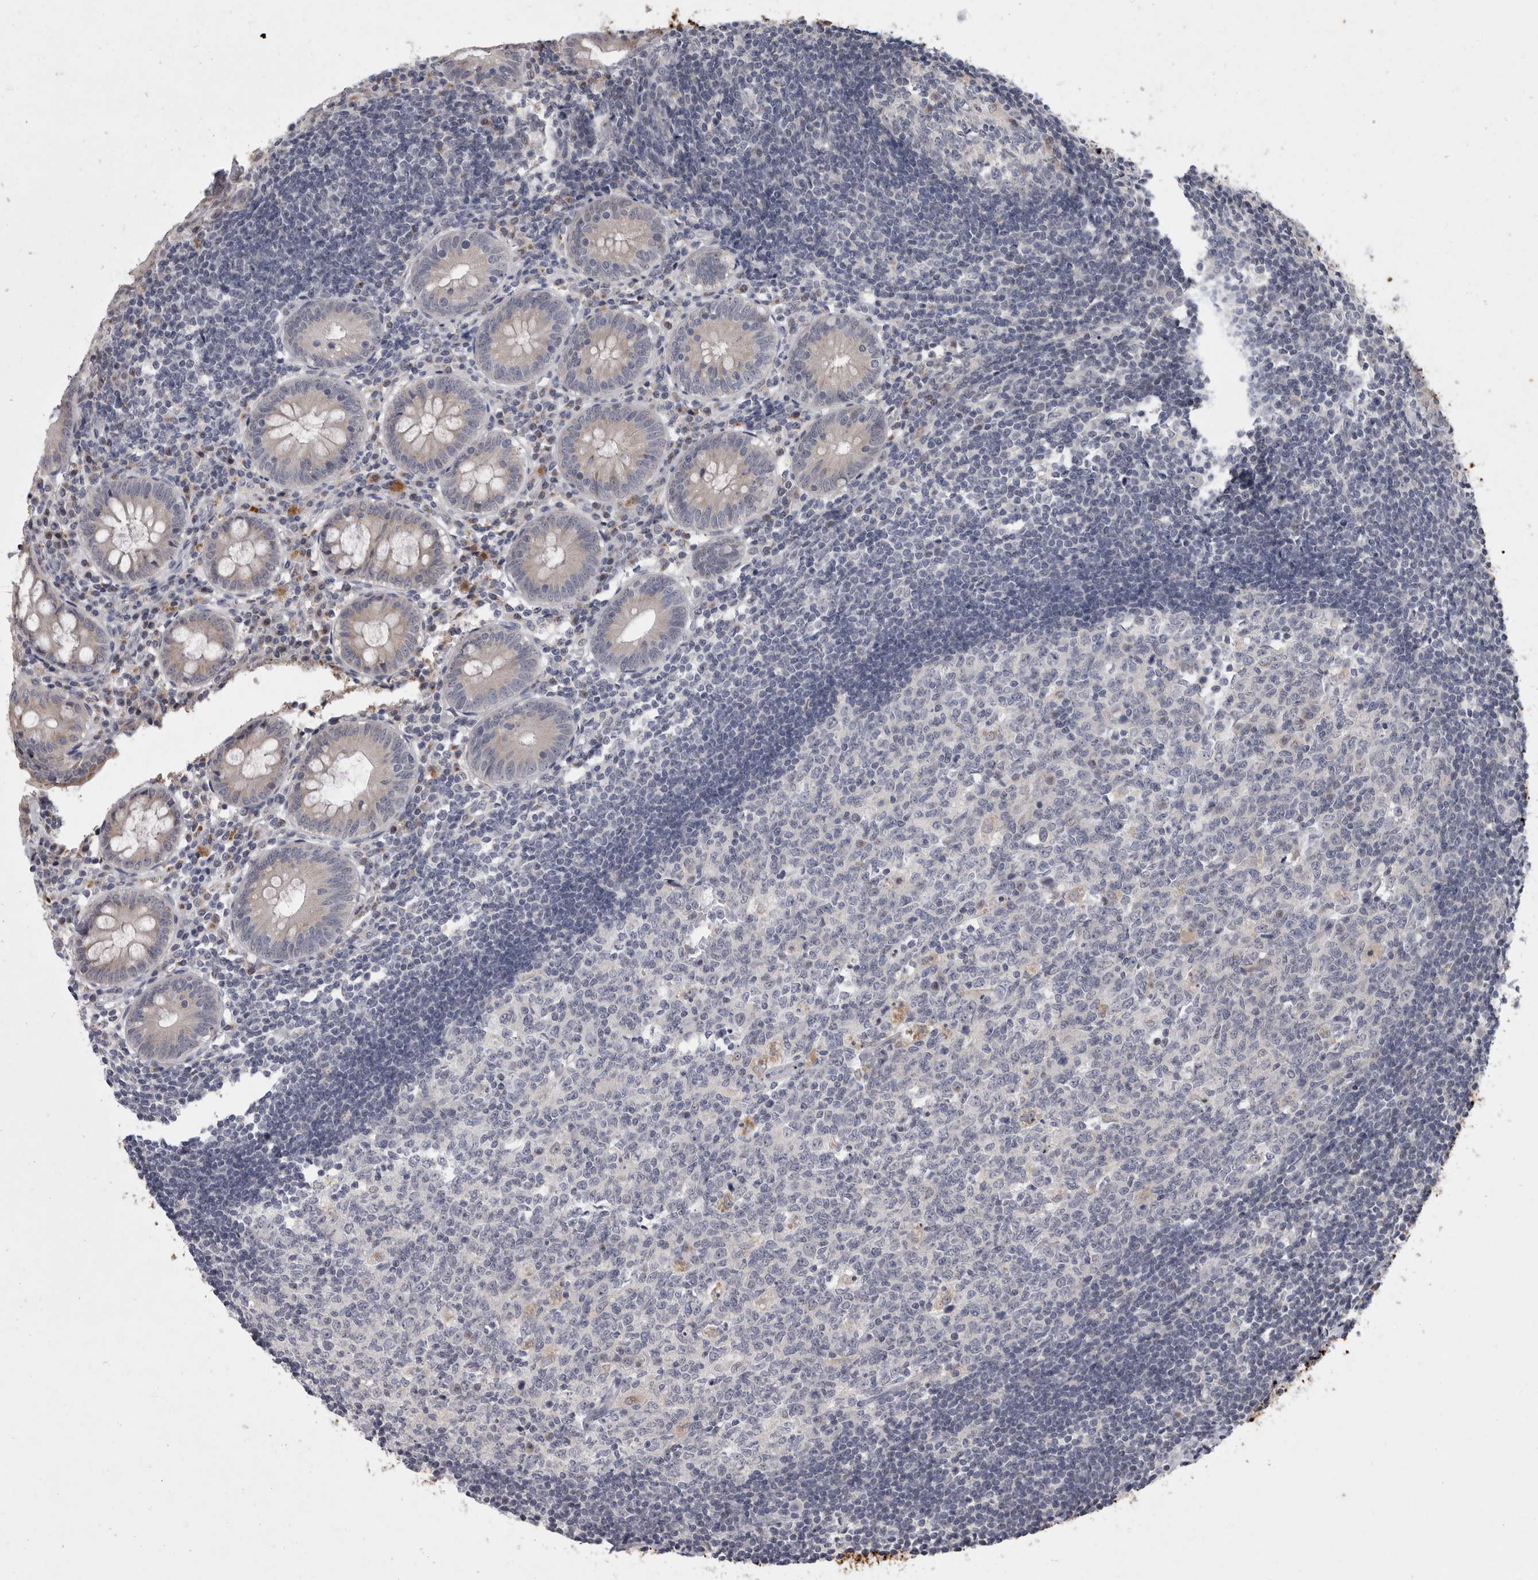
{"staining": {"intensity": "weak", "quantity": "25%-75%", "location": "cytoplasmic/membranous"}, "tissue": "appendix", "cell_type": "Glandular cells", "image_type": "normal", "snomed": [{"axis": "morphology", "description": "Normal tissue, NOS"}, {"axis": "topography", "description": "Appendix"}], "caption": "Immunohistochemical staining of normal appendix displays weak cytoplasmic/membranous protein expression in approximately 25%-75% of glandular cells.", "gene": "MAN2A1", "patient": {"sex": "female", "age": 54}}